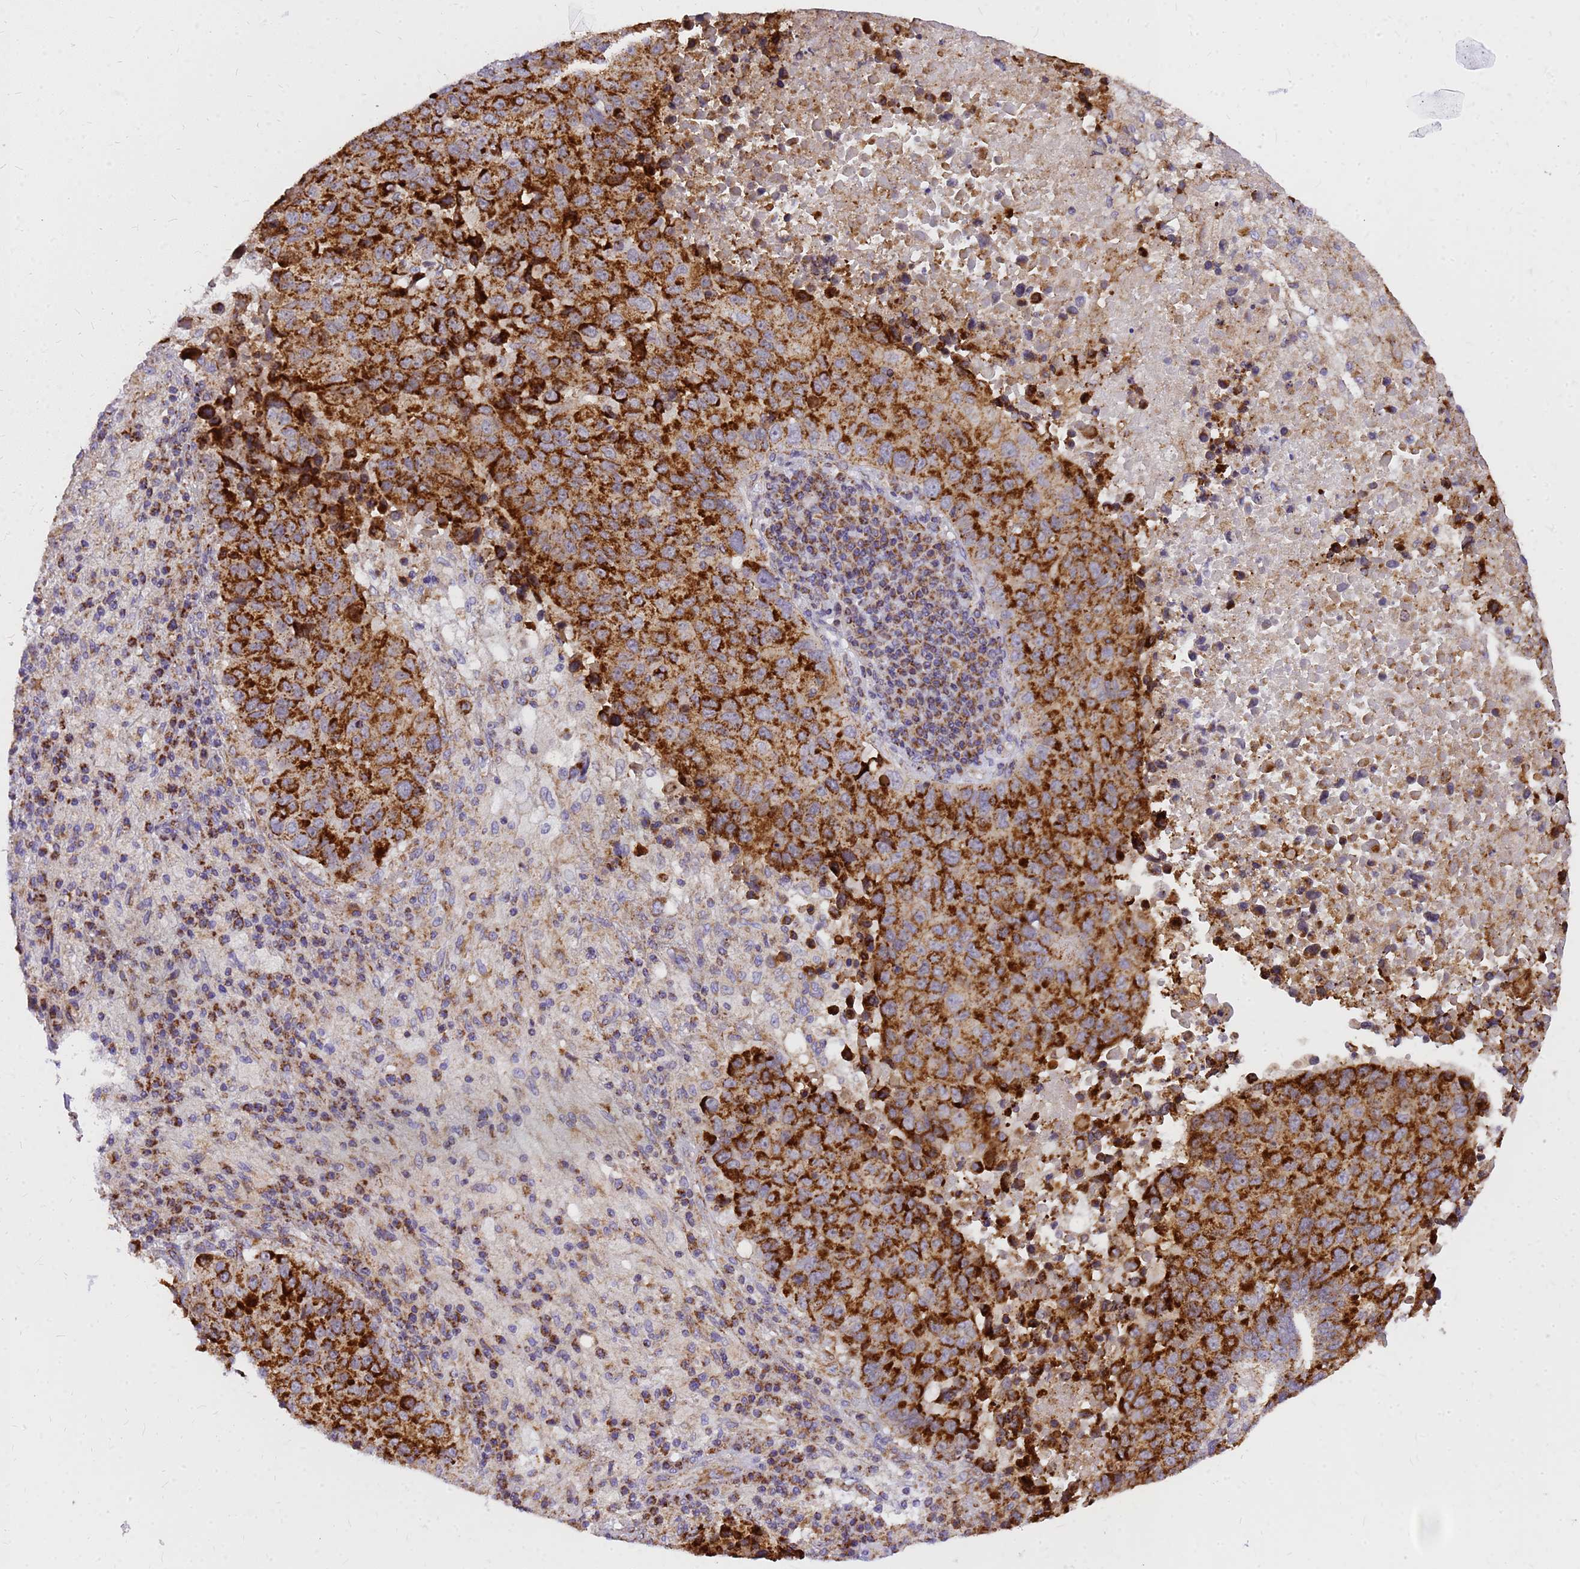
{"staining": {"intensity": "strong", "quantity": ">75%", "location": "cytoplasmic/membranous"}, "tissue": "lung cancer", "cell_type": "Tumor cells", "image_type": "cancer", "snomed": [{"axis": "morphology", "description": "Squamous cell carcinoma, NOS"}, {"axis": "topography", "description": "Lung"}], "caption": "IHC of human lung cancer (squamous cell carcinoma) demonstrates high levels of strong cytoplasmic/membranous positivity in about >75% of tumor cells.", "gene": "MRPS26", "patient": {"sex": "male", "age": 73}}